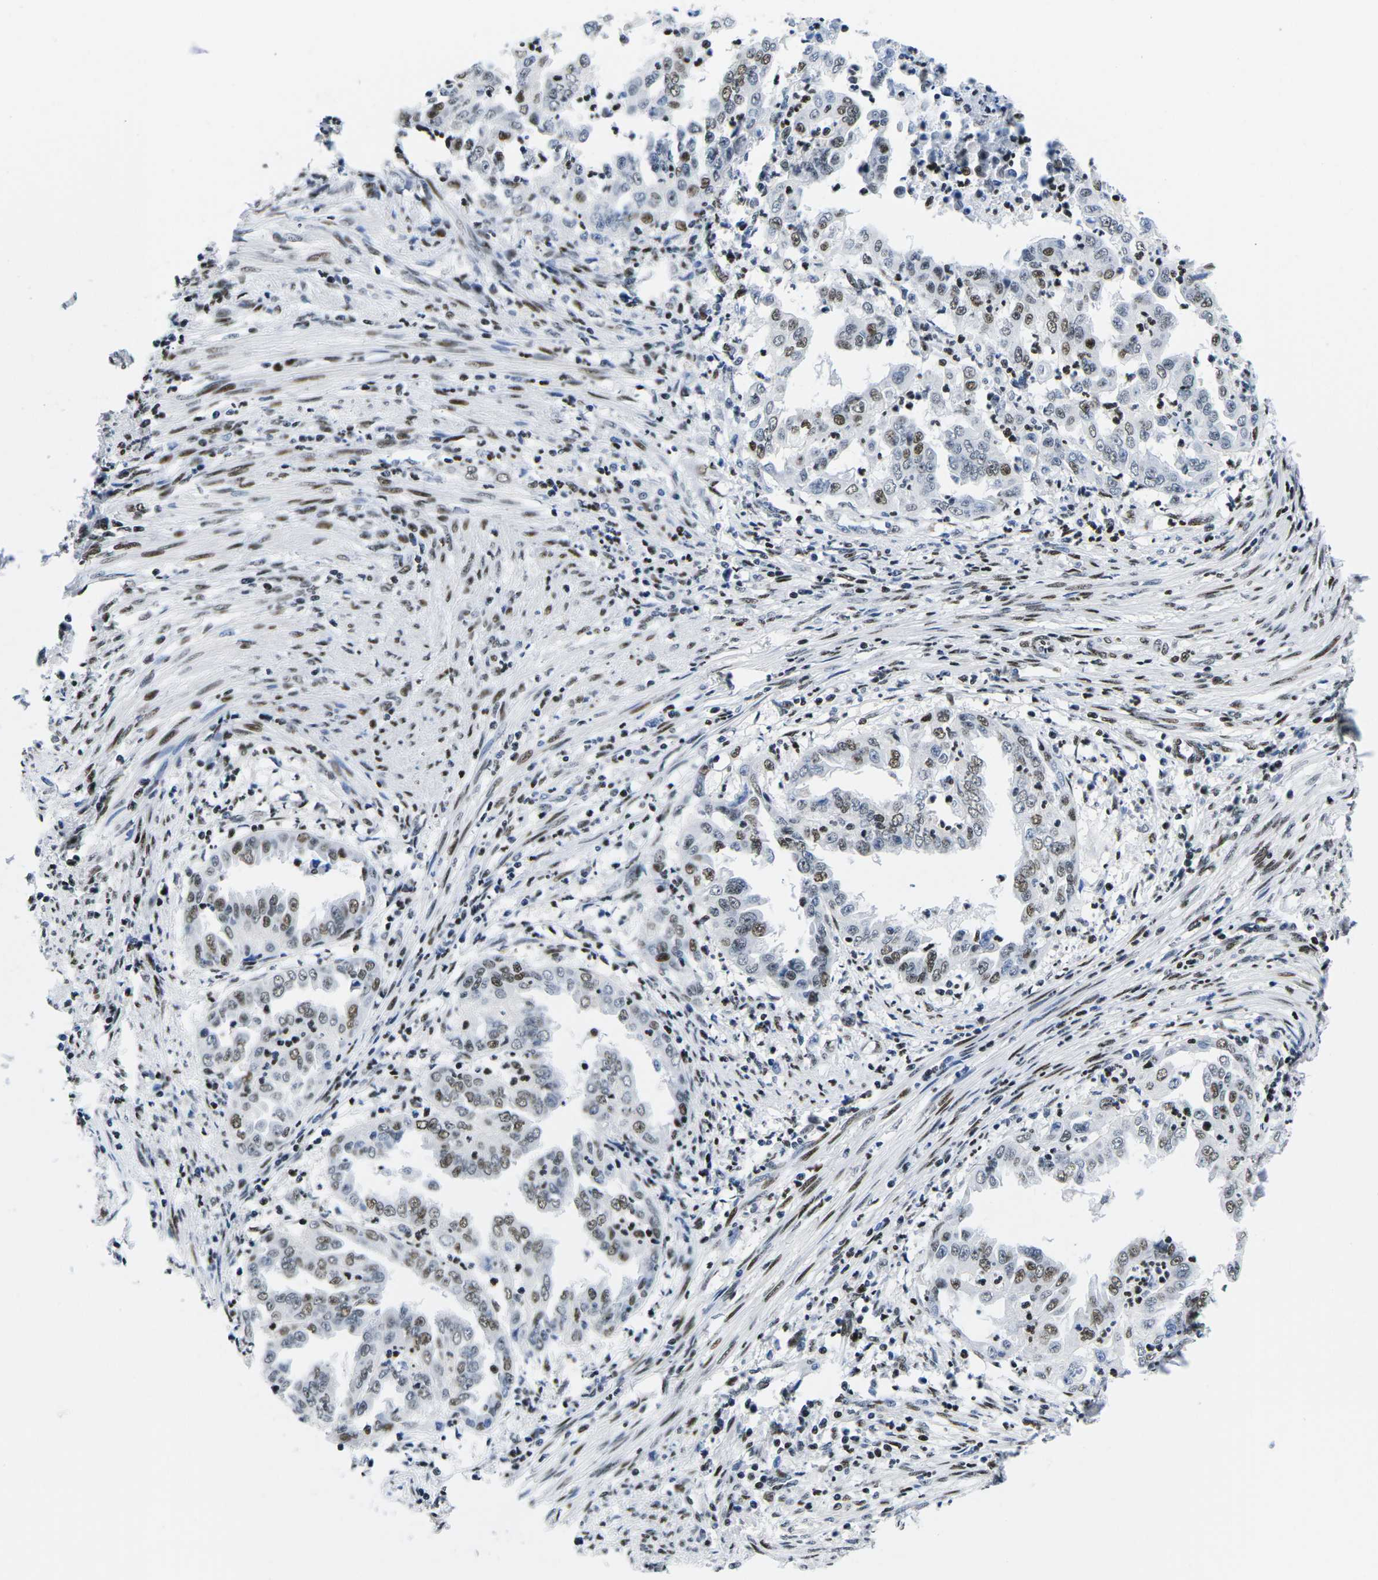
{"staining": {"intensity": "moderate", "quantity": "25%-75%", "location": "nuclear"}, "tissue": "endometrial cancer", "cell_type": "Tumor cells", "image_type": "cancer", "snomed": [{"axis": "morphology", "description": "Adenocarcinoma, NOS"}, {"axis": "topography", "description": "Endometrium"}], "caption": "Endometrial cancer (adenocarcinoma) tissue demonstrates moderate nuclear positivity in about 25%-75% of tumor cells, visualized by immunohistochemistry. The staining was performed using DAB (3,3'-diaminobenzidine) to visualize the protein expression in brown, while the nuclei were stained in blue with hematoxylin (Magnification: 20x).", "gene": "ATF1", "patient": {"sex": "female", "age": 85}}